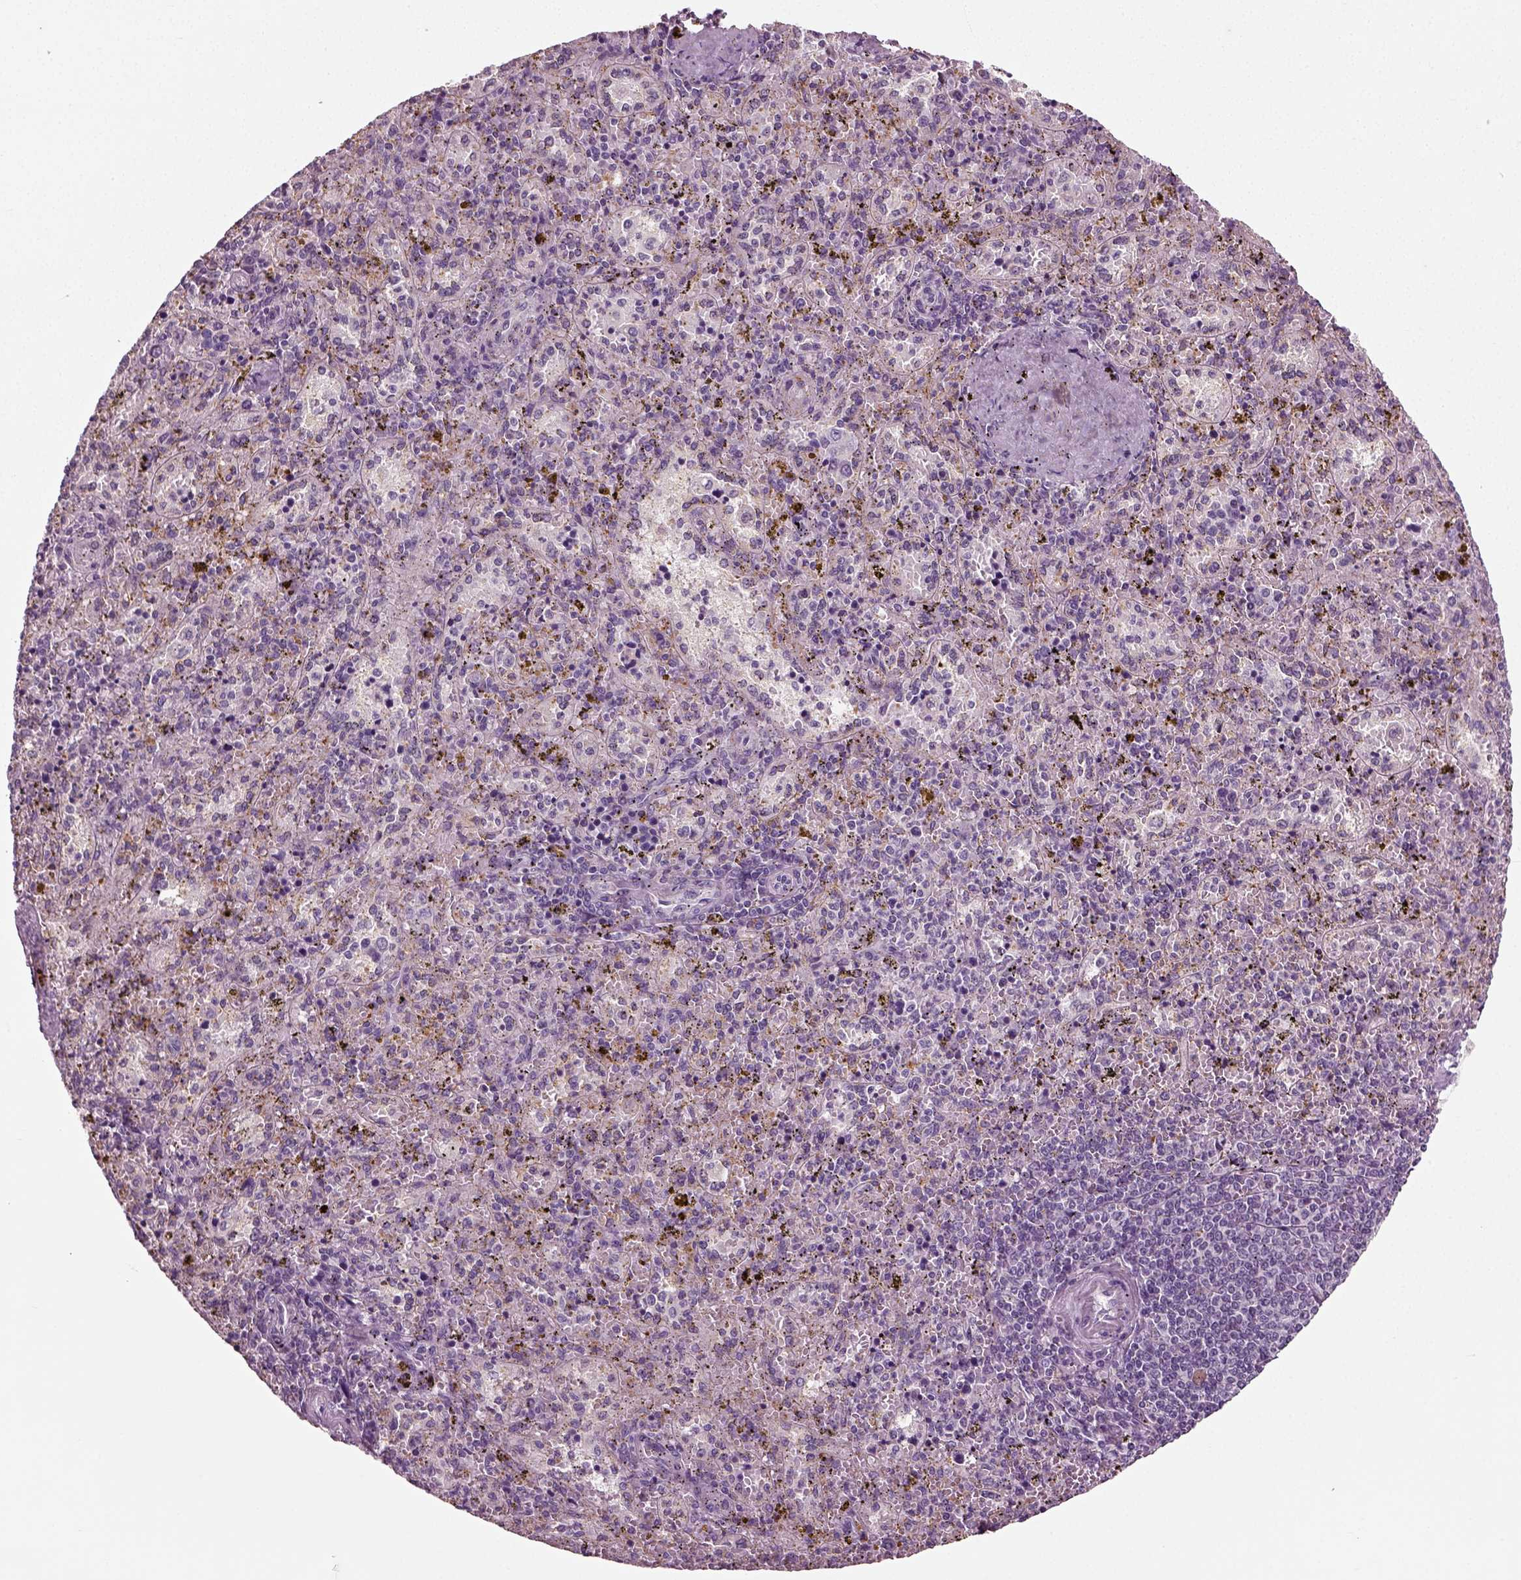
{"staining": {"intensity": "negative", "quantity": "none", "location": "none"}, "tissue": "spleen", "cell_type": "Cells in red pulp", "image_type": "normal", "snomed": [{"axis": "morphology", "description": "Normal tissue, NOS"}, {"axis": "topography", "description": "Spleen"}], "caption": "High magnification brightfield microscopy of unremarkable spleen stained with DAB (3,3'-diaminobenzidine) (brown) and counterstained with hematoxylin (blue): cells in red pulp show no significant positivity.", "gene": "DEFB118", "patient": {"sex": "female", "age": 50}}